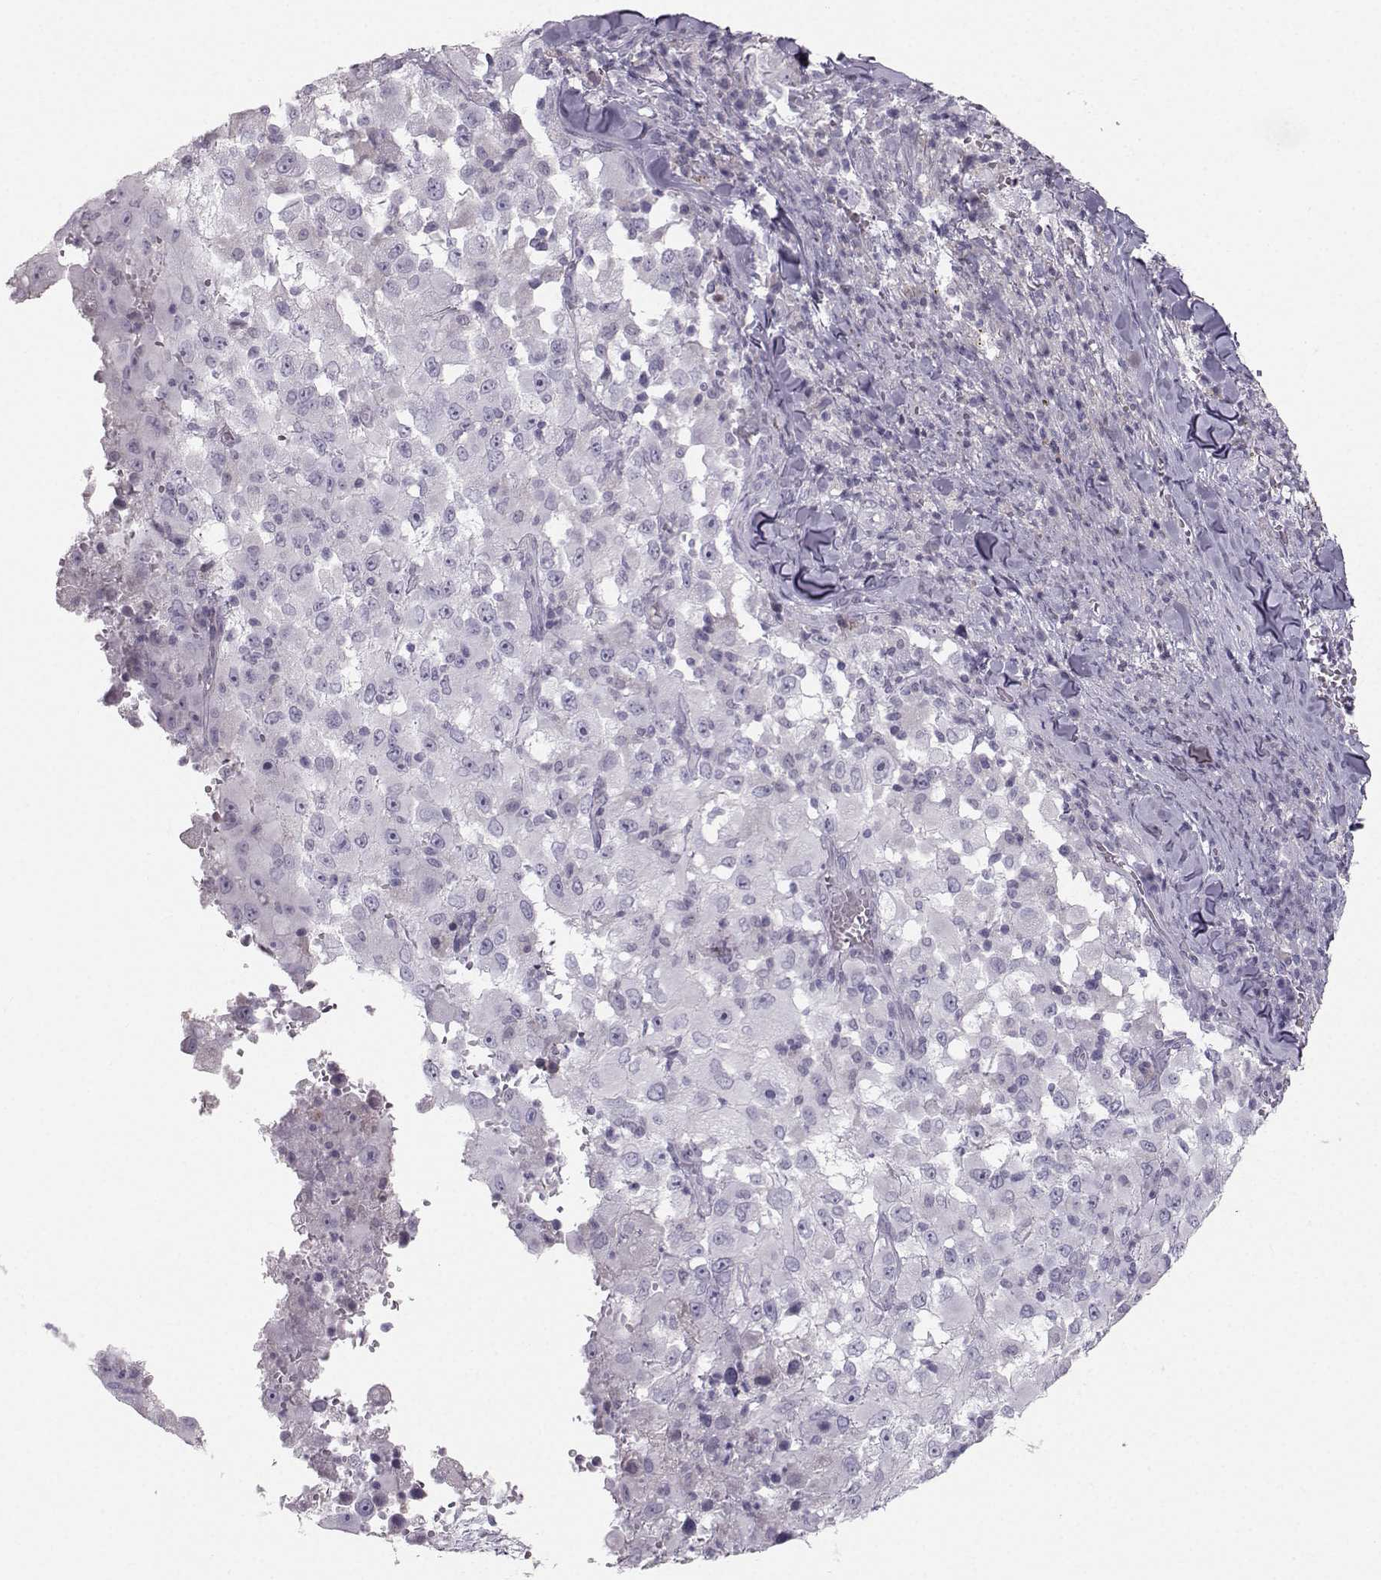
{"staining": {"intensity": "negative", "quantity": "none", "location": "none"}, "tissue": "melanoma", "cell_type": "Tumor cells", "image_type": "cancer", "snomed": [{"axis": "morphology", "description": "Malignant melanoma, Metastatic site"}, {"axis": "topography", "description": "Soft tissue"}], "caption": "An IHC image of malignant melanoma (metastatic site) is shown. There is no staining in tumor cells of malignant melanoma (metastatic site). (DAB immunohistochemistry (IHC) visualized using brightfield microscopy, high magnification).", "gene": "CASR", "patient": {"sex": "male", "age": 50}}